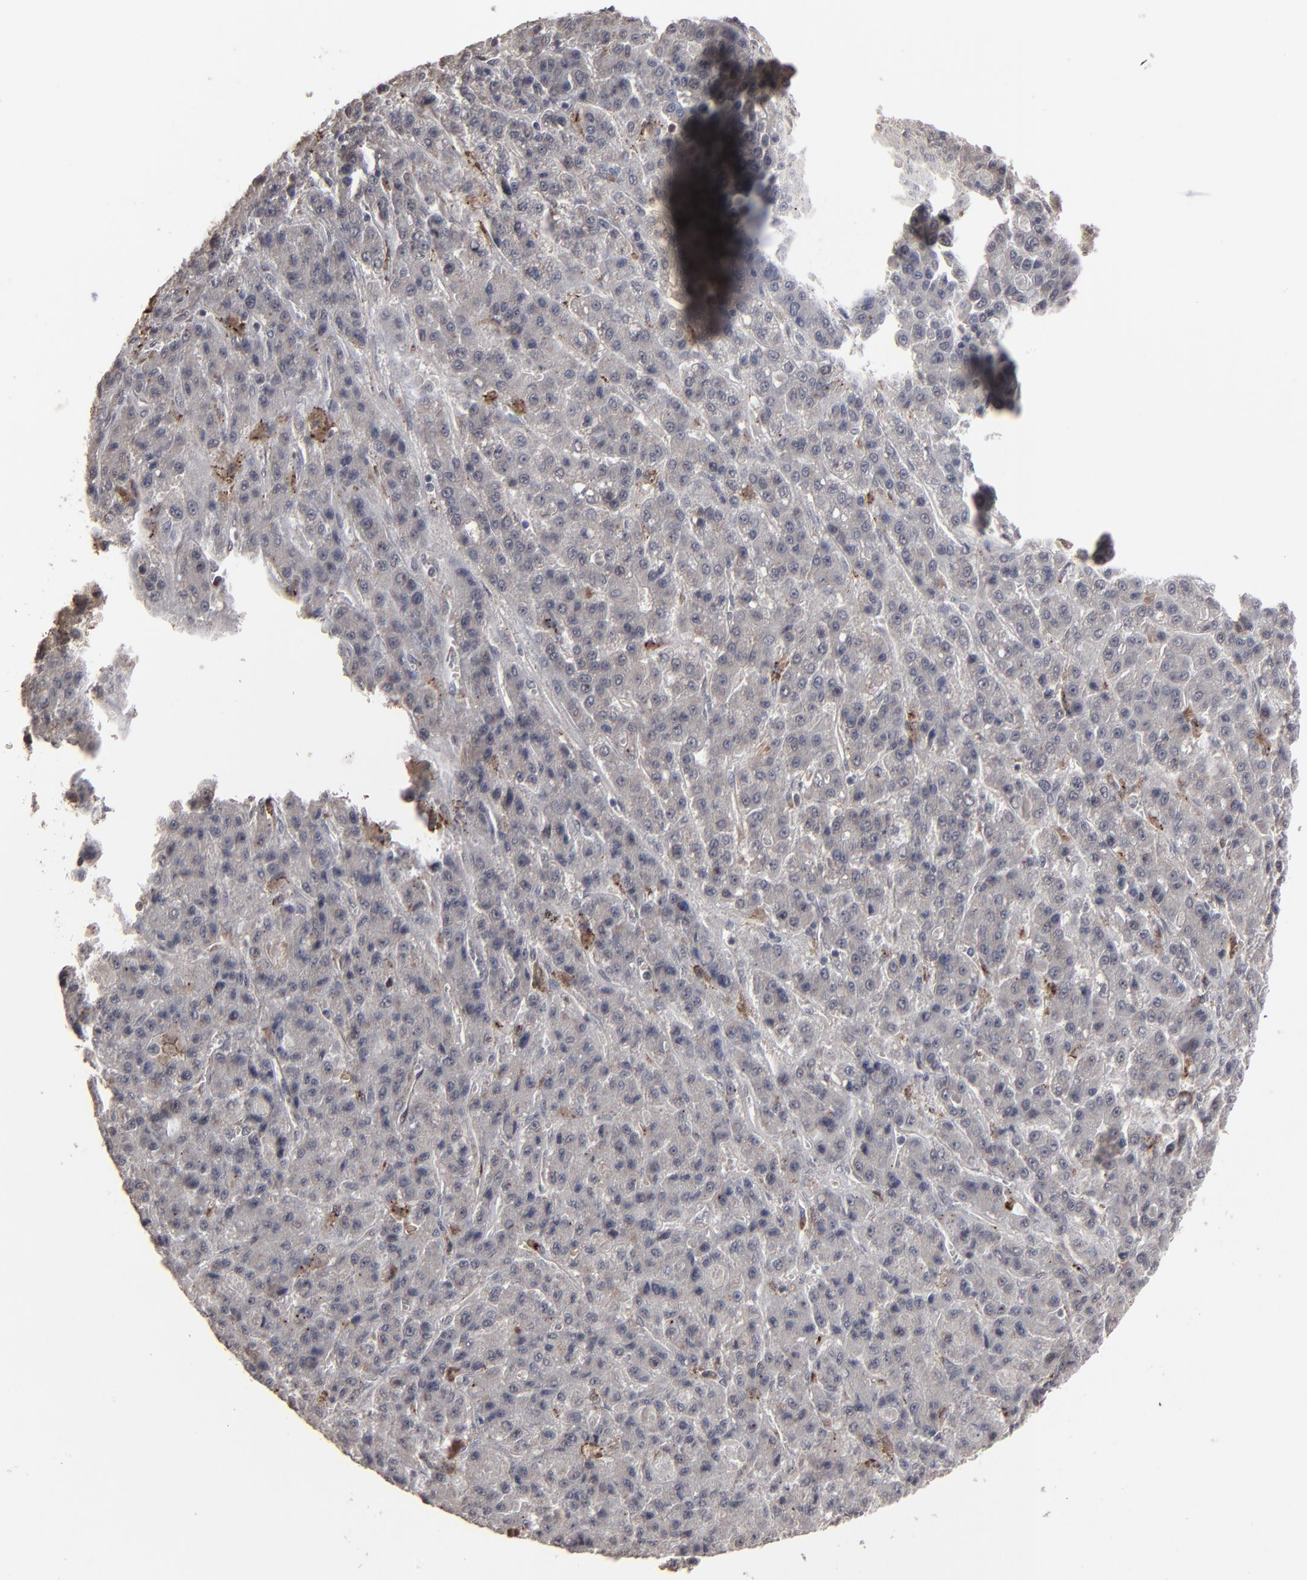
{"staining": {"intensity": "weak", "quantity": ">75%", "location": "cytoplasmic/membranous"}, "tissue": "liver cancer", "cell_type": "Tumor cells", "image_type": "cancer", "snomed": [{"axis": "morphology", "description": "Carcinoma, Hepatocellular, NOS"}, {"axis": "topography", "description": "Liver"}], "caption": "Immunohistochemistry (IHC) photomicrograph of neoplastic tissue: liver cancer (hepatocellular carcinoma) stained using IHC reveals low levels of weak protein expression localized specifically in the cytoplasmic/membranous of tumor cells, appearing as a cytoplasmic/membranous brown color.", "gene": "SLC22A17", "patient": {"sex": "male", "age": 70}}